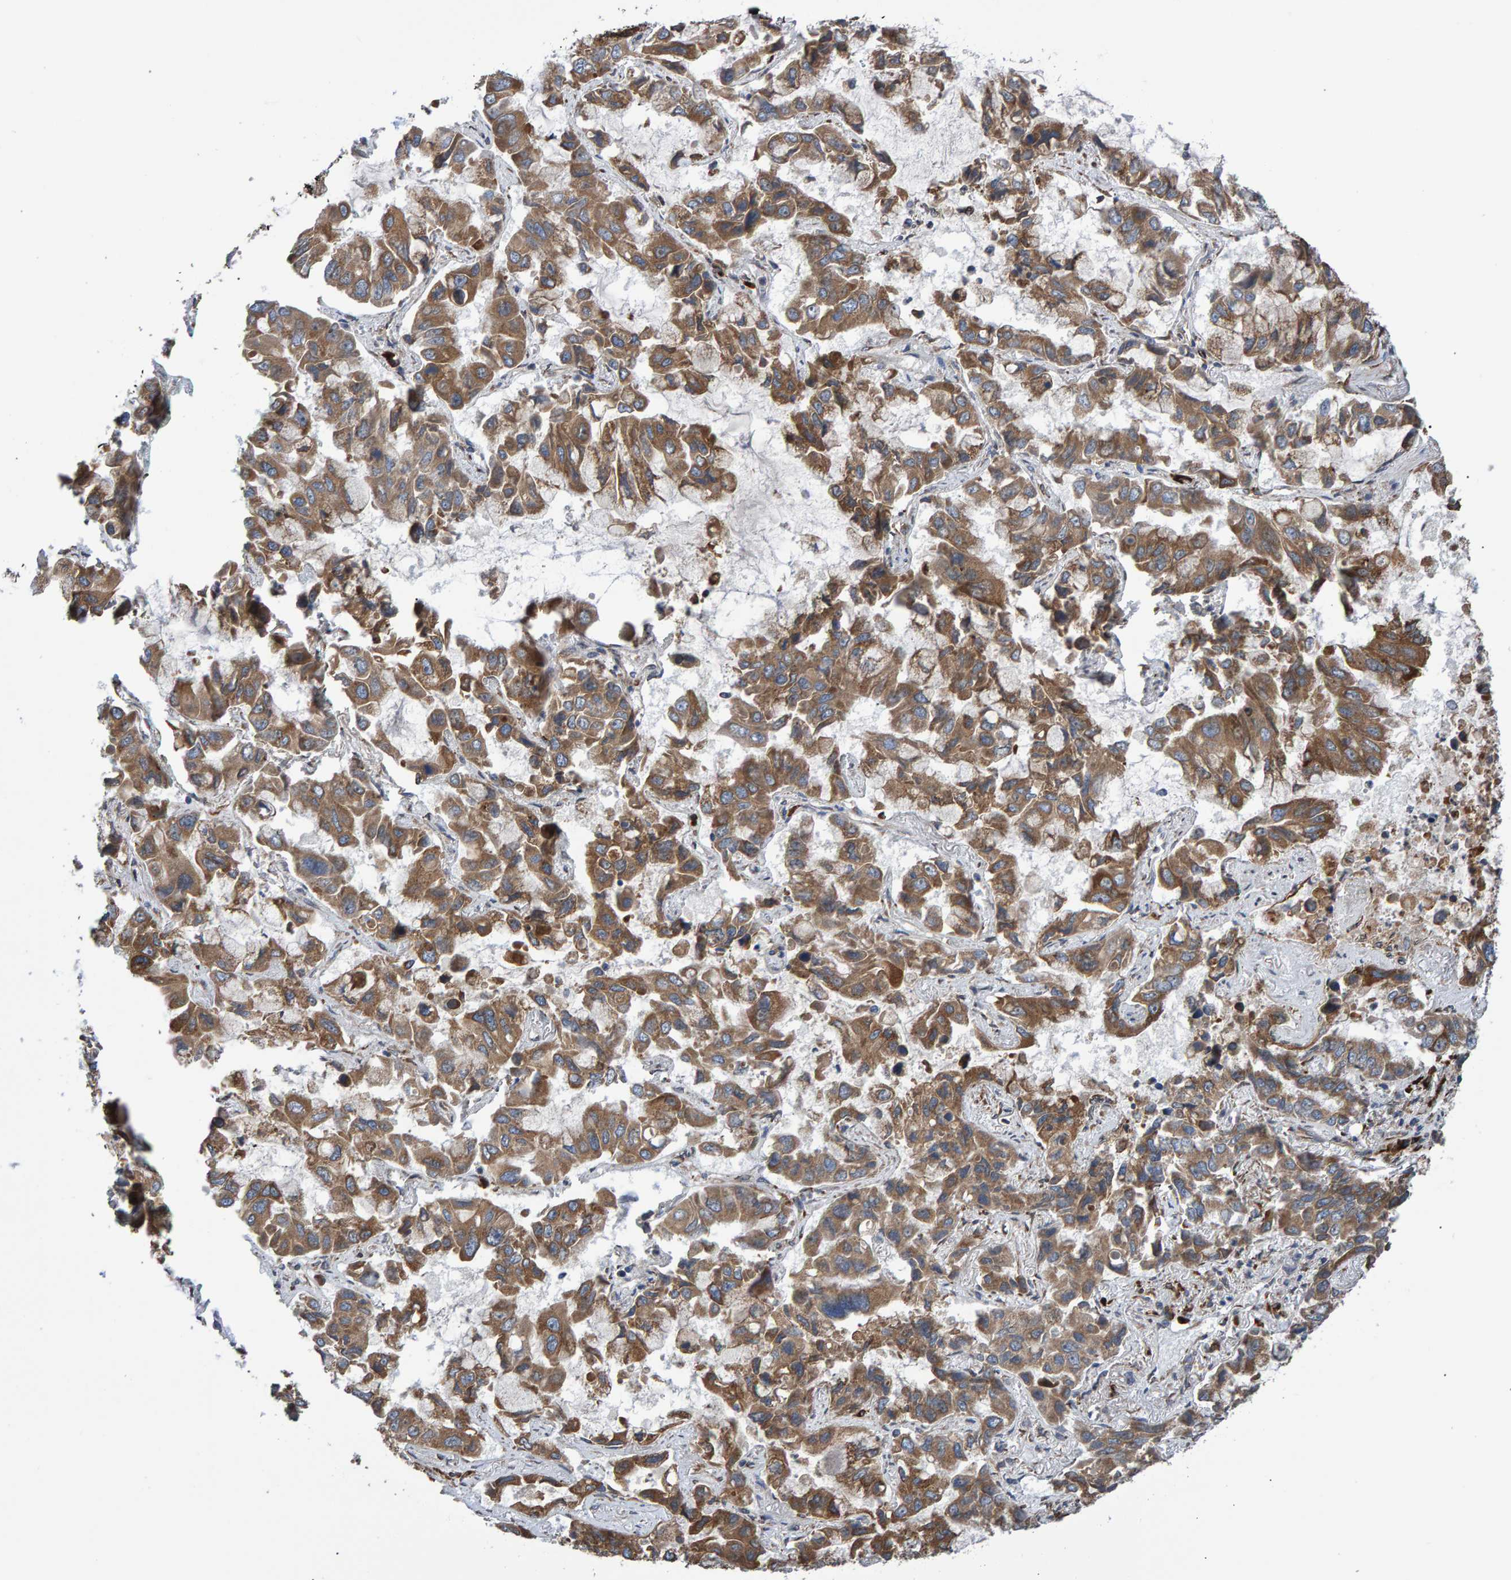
{"staining": {"intensity": "moderate", "quantity": ">75%", "location": "cytoplasmic/membranous"}, "tissue": "lung cancer", "cell_type": "Tumor cells", "image_type": "cancer", "snomed": [{"axis": "morphology", "description": "Adenocarcinoma, NOS"}, {"axis": "topography", "description": "Lung"}], "caption": "This is a photomicrograph of immunohistochemistry staining of lung adenocarcinoma, which shows moderate expression in the cytoplasmic/membranous of tumor cells.", "gene": "FAM117A", "patient": {"sex": "male", "age": 64}}